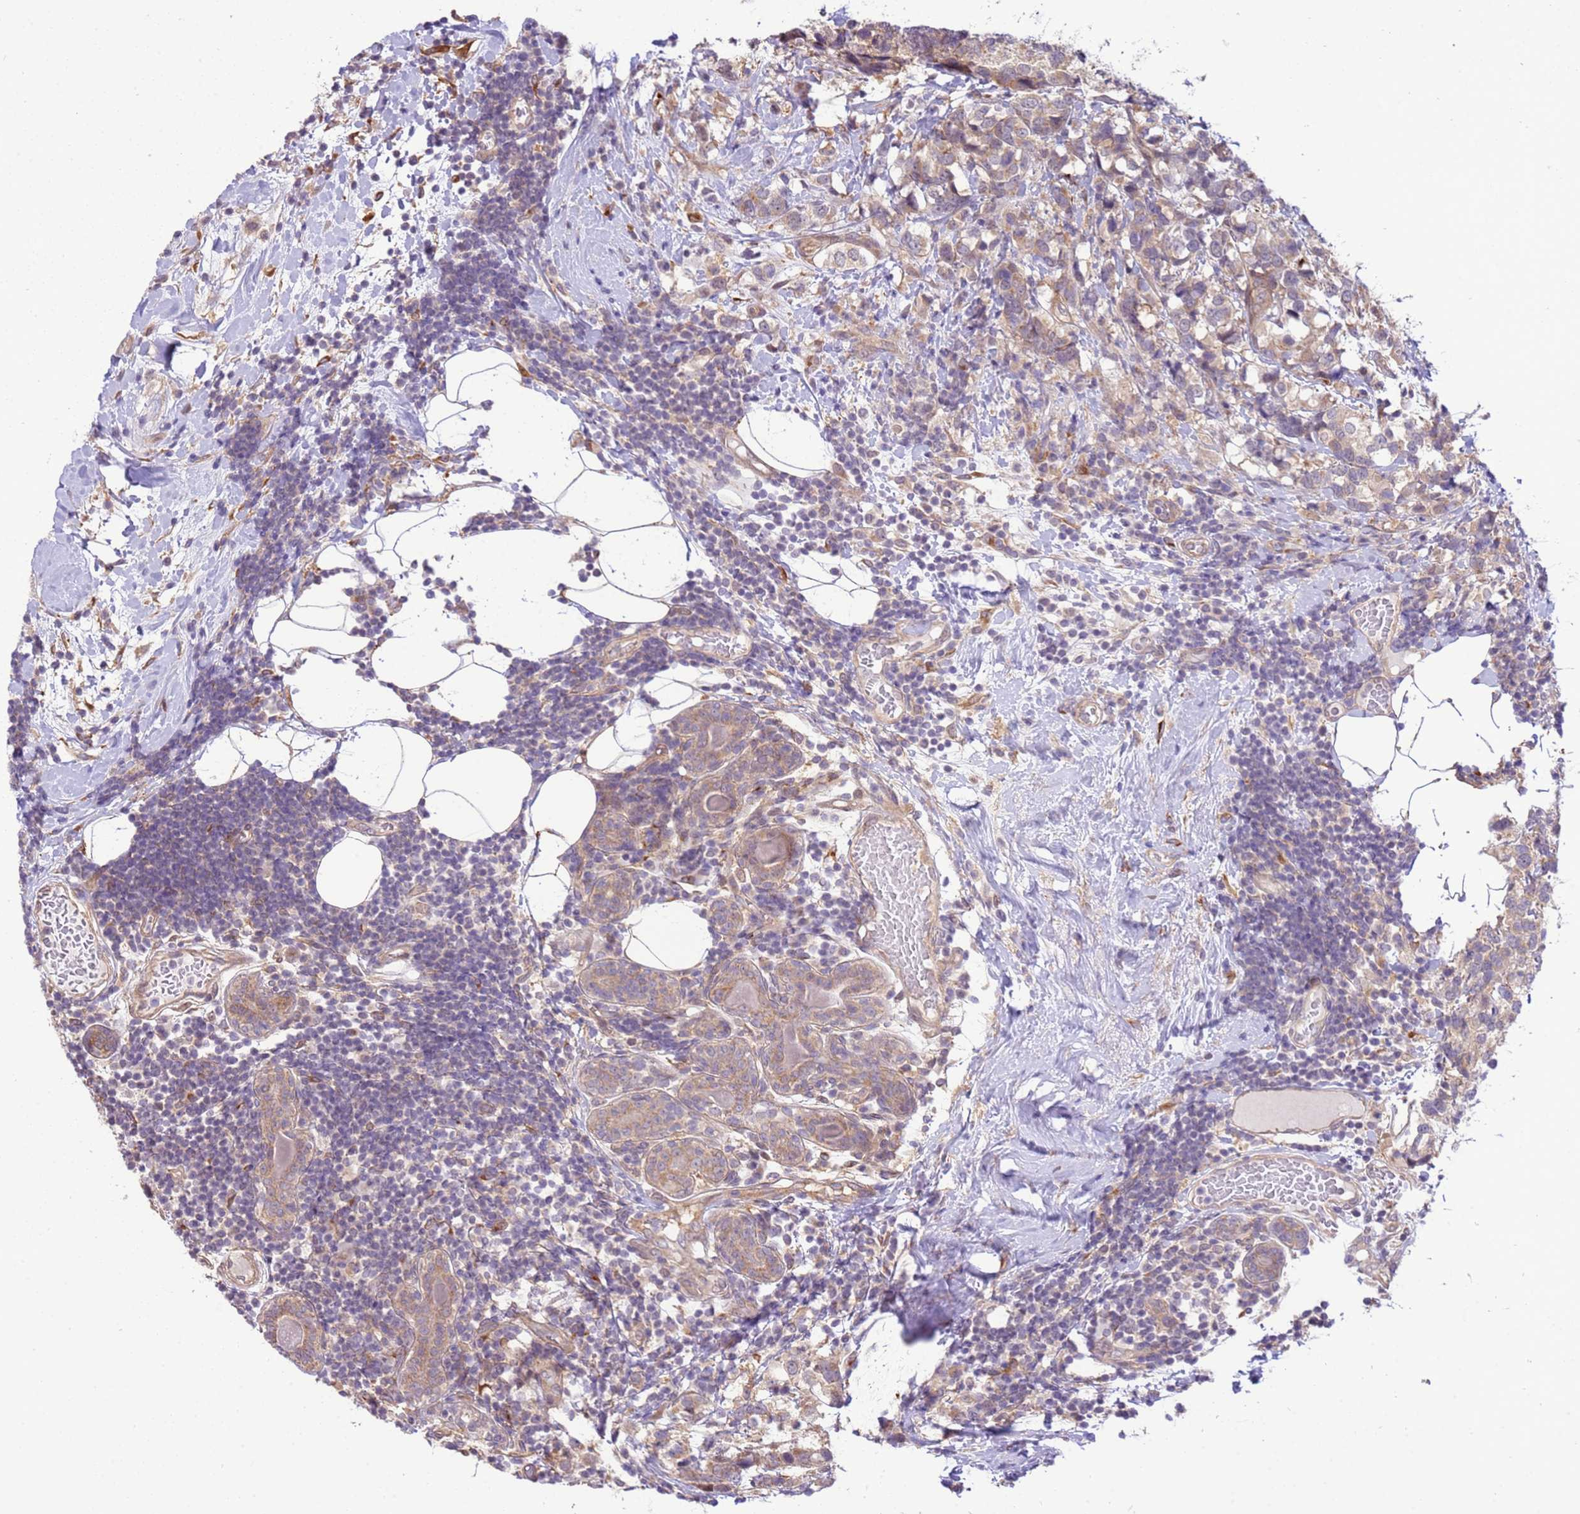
{"staining": {"intensity": "weak", "quantity": "<25%", "location": "cytoplasmic/membranous"}, "tissue": "breast cancer", "cell_type": "Tumor cells", "image_type": "cancer", "snomed": [{"axis": "morphology", "description": "Lobular carcinoma"}, {"axis": "topography", "description": "Breast"}], "caption": "An image of human lobular carcinoma (breast) is negative for staining in tumor cells.", "gene": "SCARA3", "patient": {"sex": "female", "age": 59}}